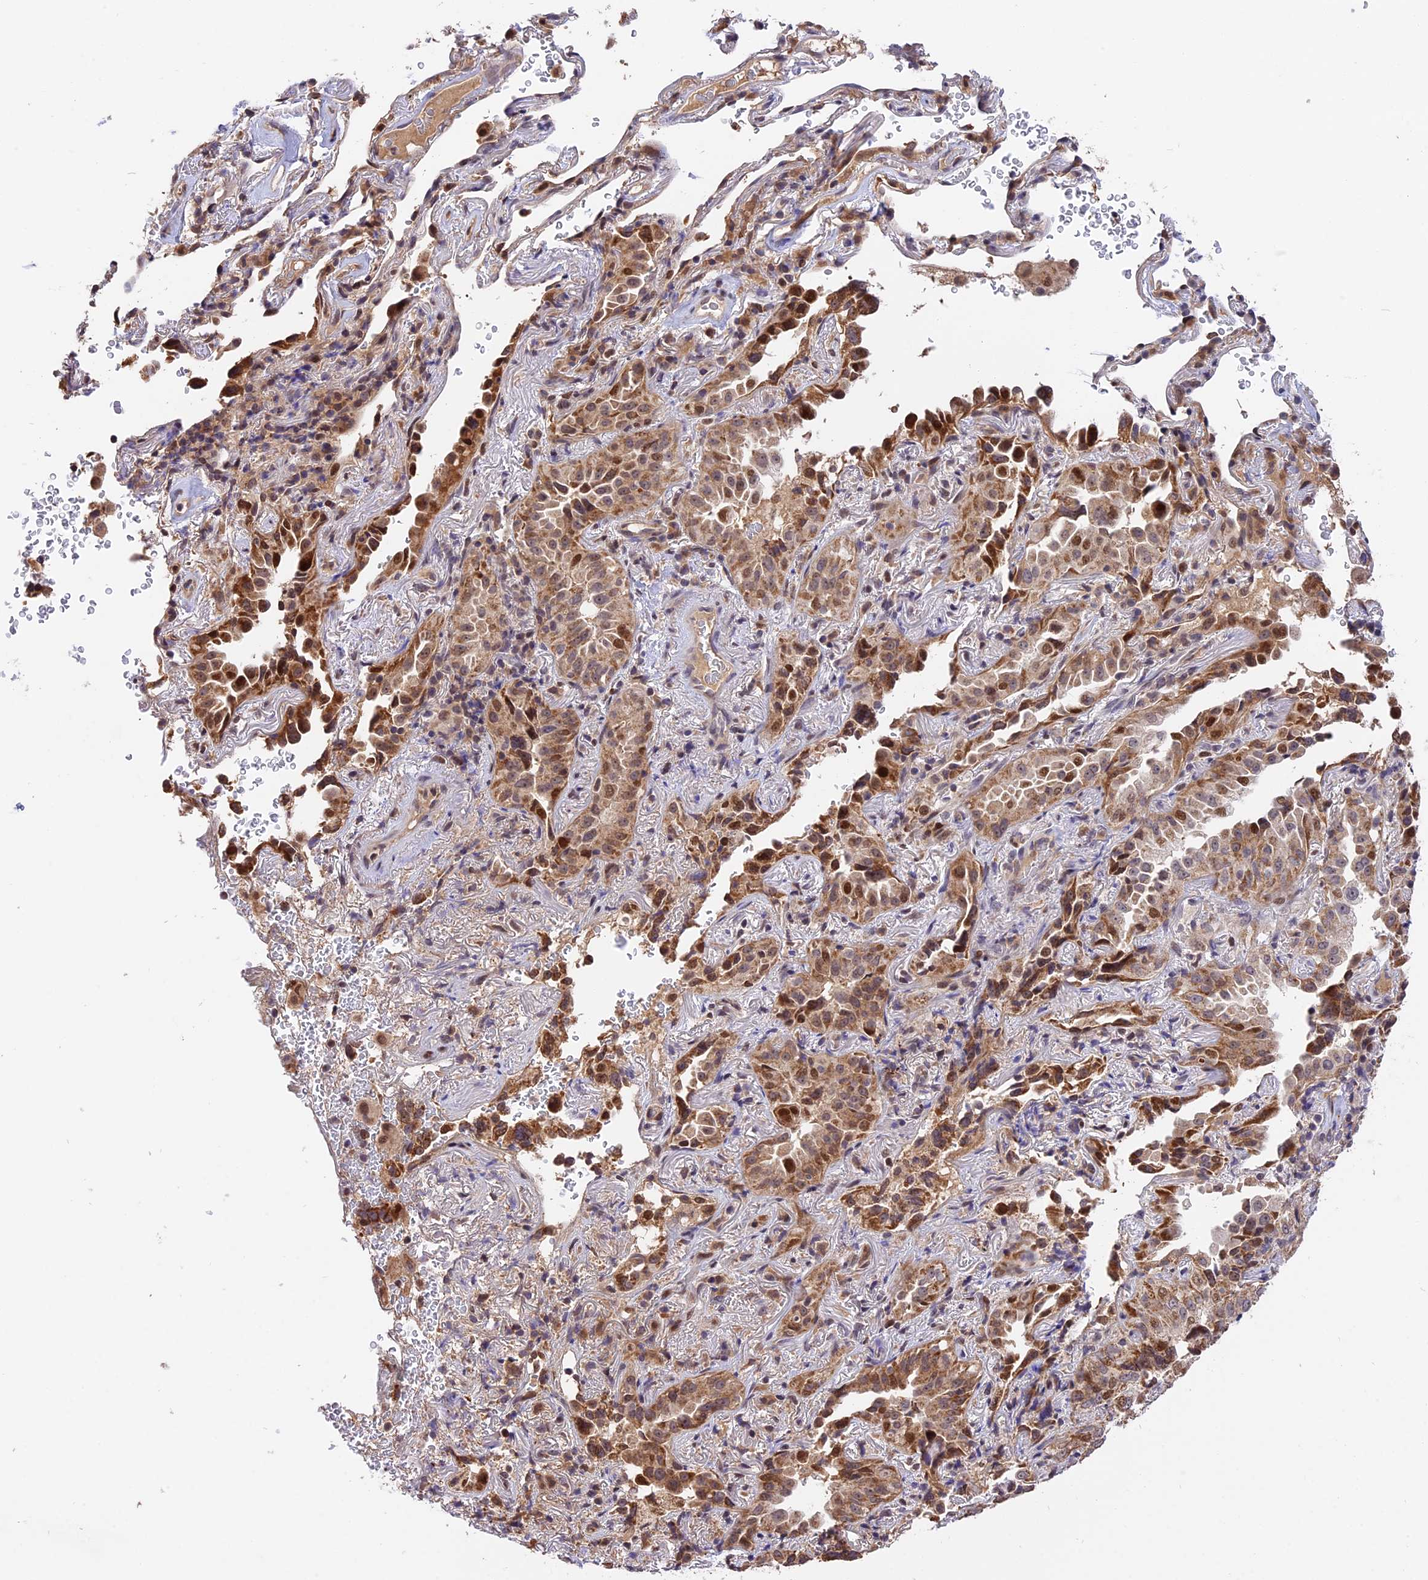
{"staining": {"intensity": "moderate", "quantity": ">75%", "location": "cytoplasmic/membranous"}, "tissue": "lung cancer", "cell_type": "Tumor cells", "image_type": "cancer", "snomed": [{"axis": "morphology", "description": "Adenocarcinoma, NOS"}, {"axis": "topography", "description": "Lung"}], "caption": "A micrograph showing moderate cytoplasmic/membranous positivity in approximately >75% of tumor cells in adenocarcinoma (lung), as visualized by brown immunohistochemical staining.", "gene": "RERGL", "patient": {"sex": "female", "age": 69}}